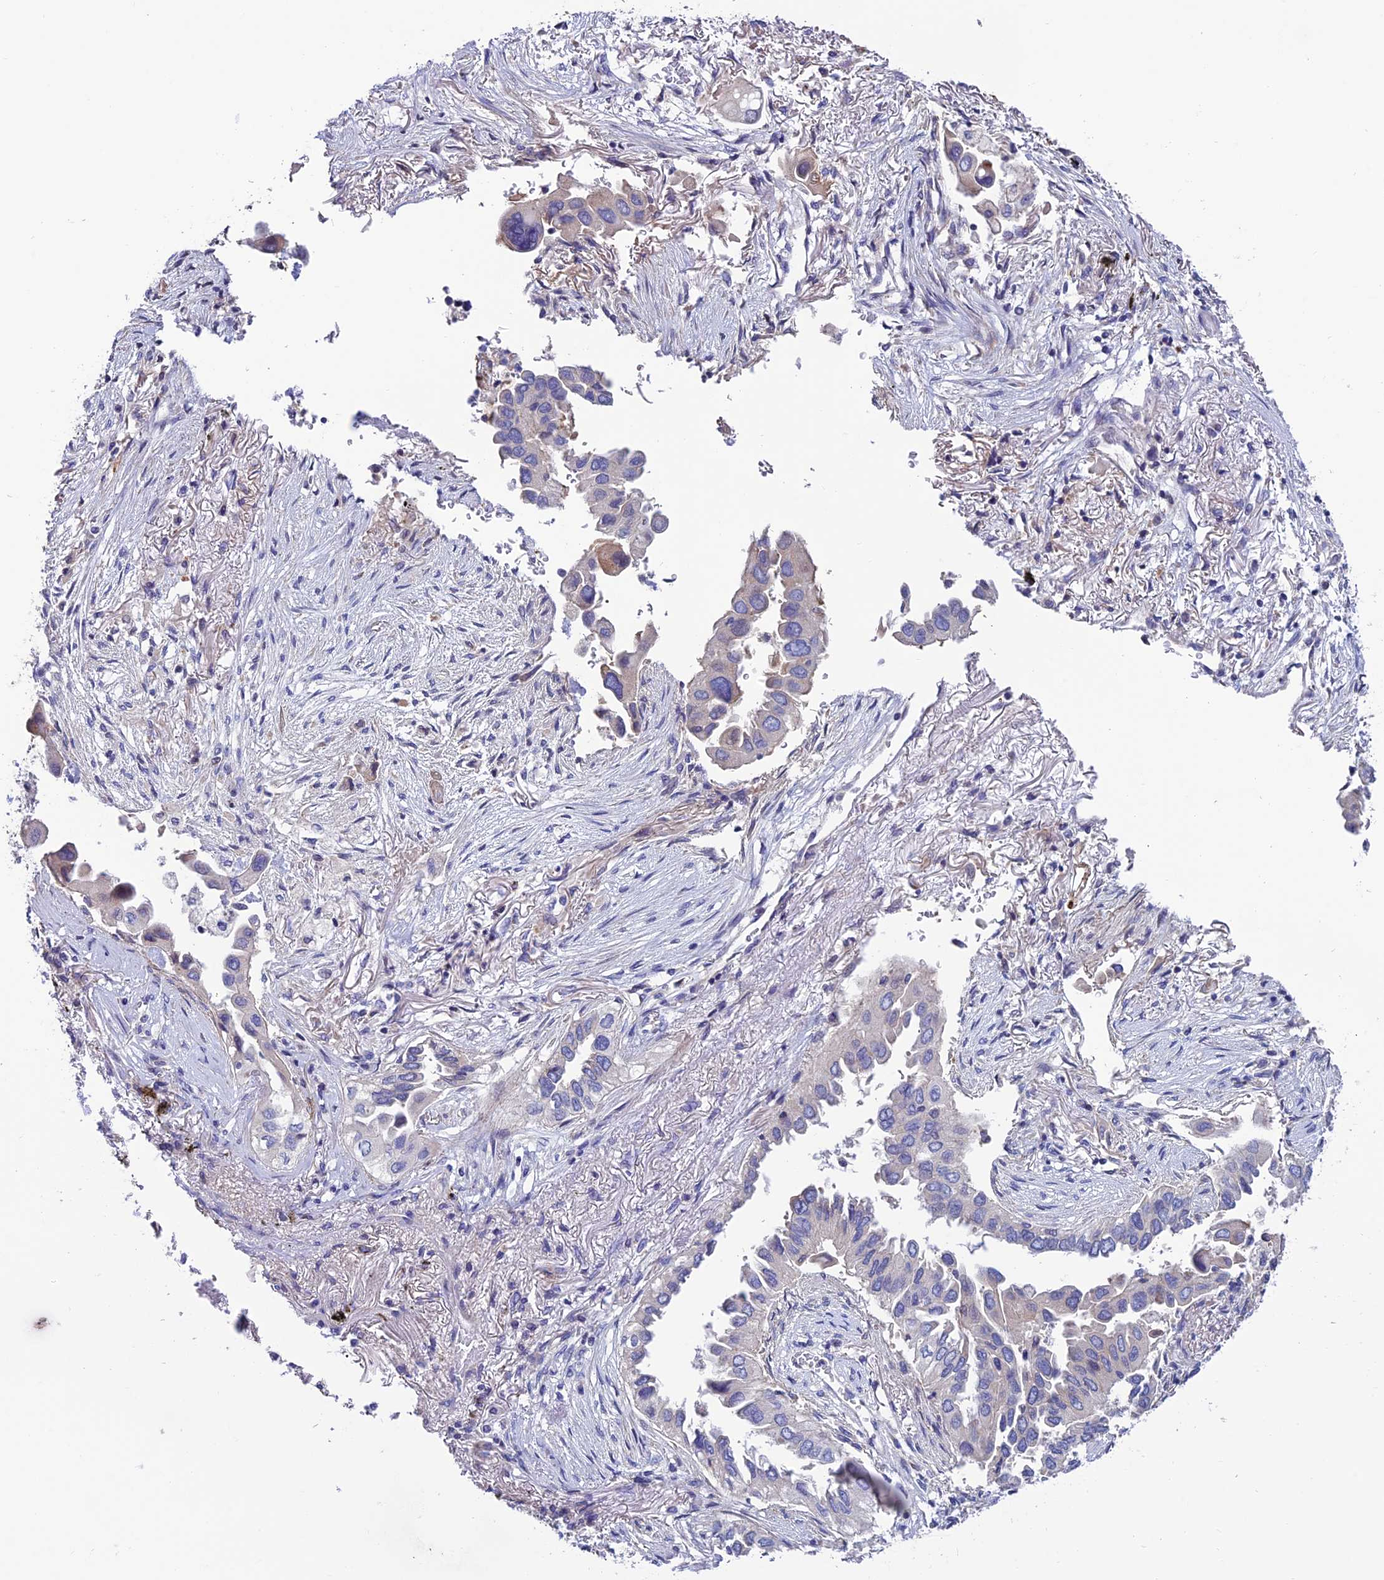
{"staining": {"intensity": "negative", "quantity": "none", "location": "none"}, "tissue": "lung cancer", "cell_type": "Tumor cells", "image_type": "cancer", "snomed": [{"axis": "morphology", "description": "Adenocarcinoma, NOS"}, {"axis": "topography", "description": "Lung"}], "caption": "Immunohistochemistry (IHC) of human adenocarcinoma (lung) exhibits no expression in tumor cells.", "gene": "FAM178B", "patient": {"sex": "female", "age": 76}}